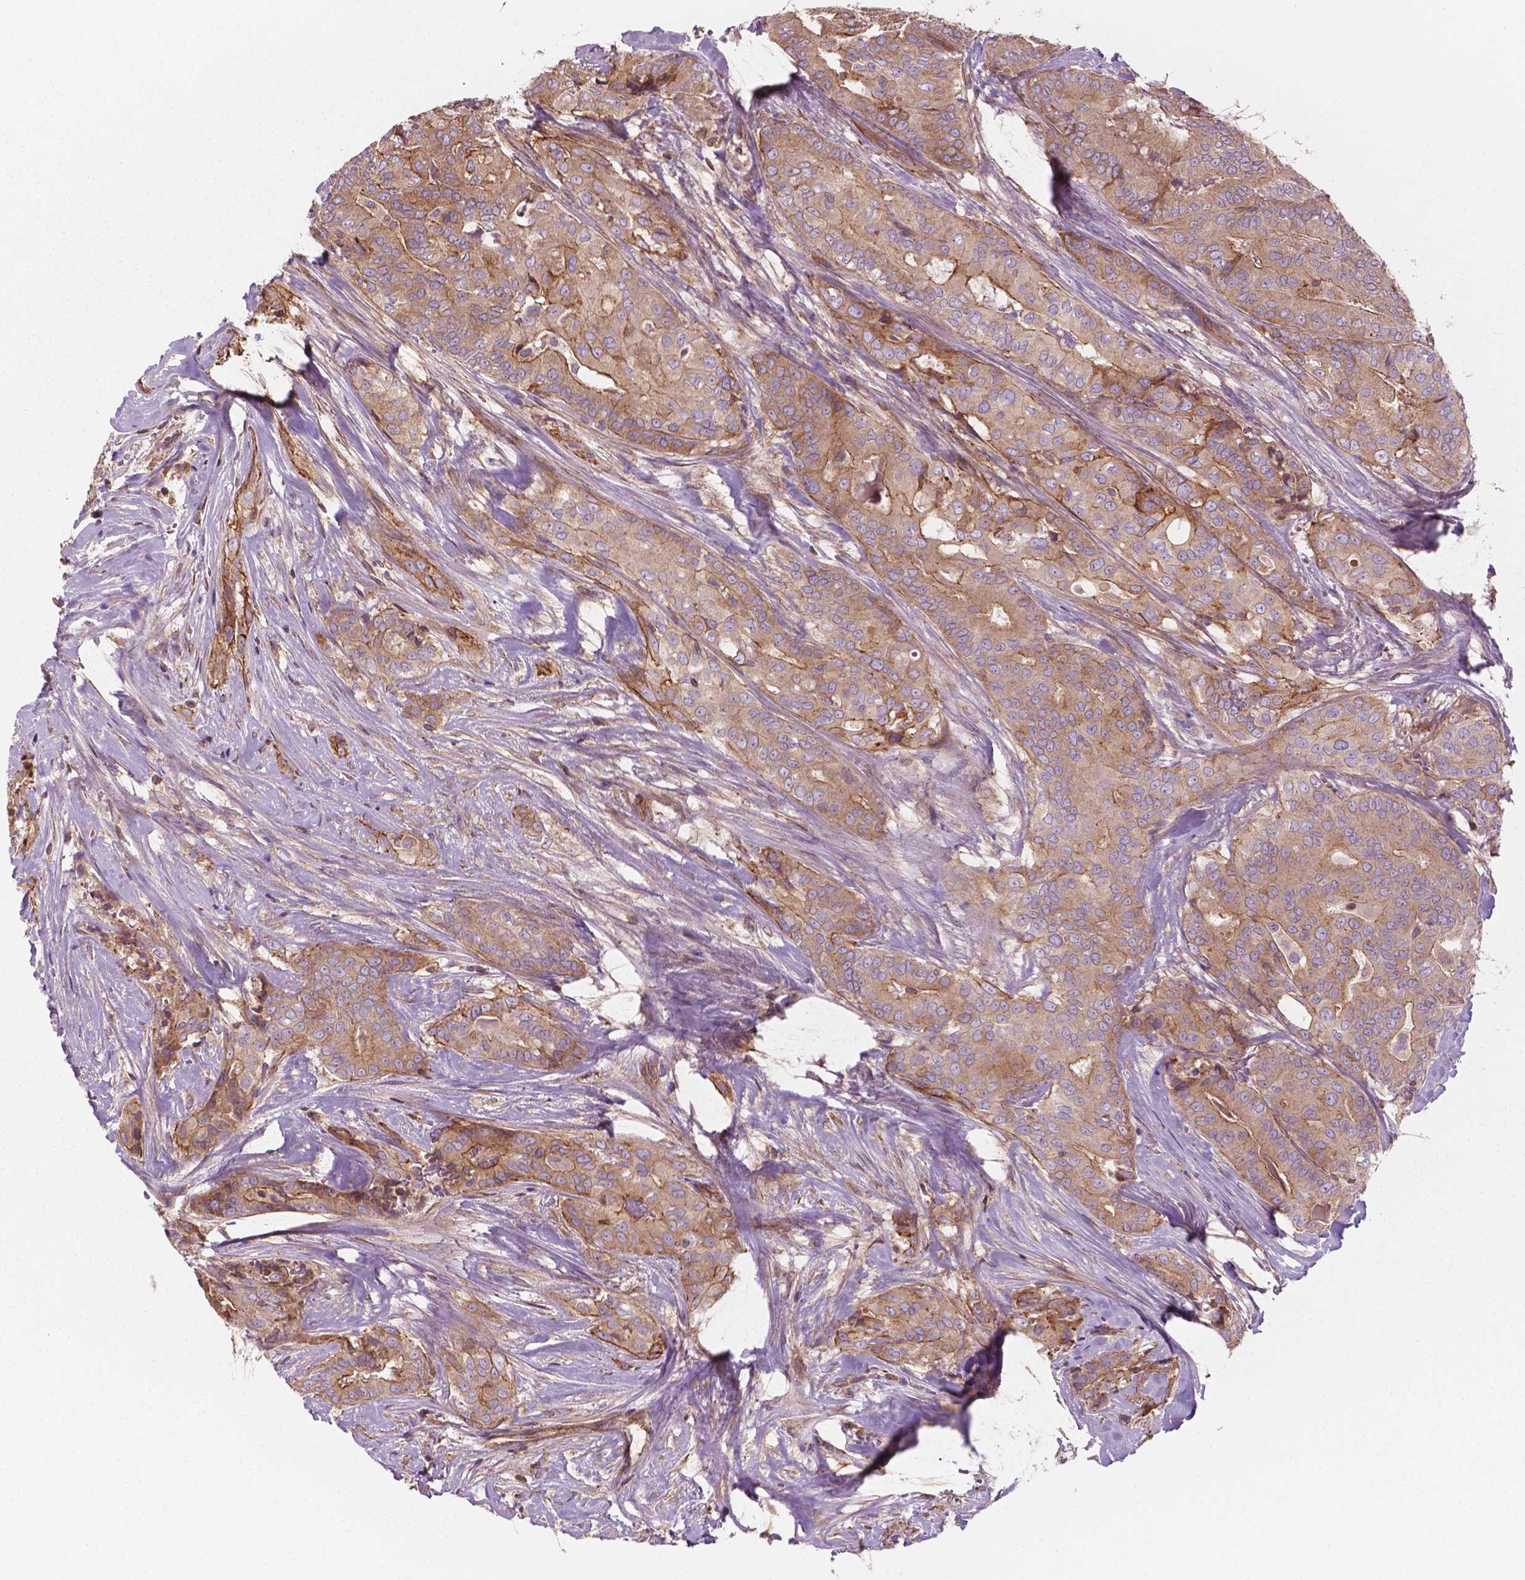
{"staining": {"intensity": "weak", "quantity": ">75%", "location": "cytoplasmic/membranous"}, "tissue": "thyroid cancer", "cell_type": "Tumor cells", "image_type": "cancer", "snomed": [{"axis": "morphology", "description": "Papillary adenocarcinoma, NOS"}, {"axis": "topography", "description": "Thyroid gland"}], "caption": "Thyroid cancer stained with immunohistochemistry reveals weak cytoplasmic/membranous expression in approximately >75% of tumor cells. (Brightfield microscopy of DAB IHC at high magnification).", "gene": "SURF4", "patient": {"sex": "male", "age": 61}}